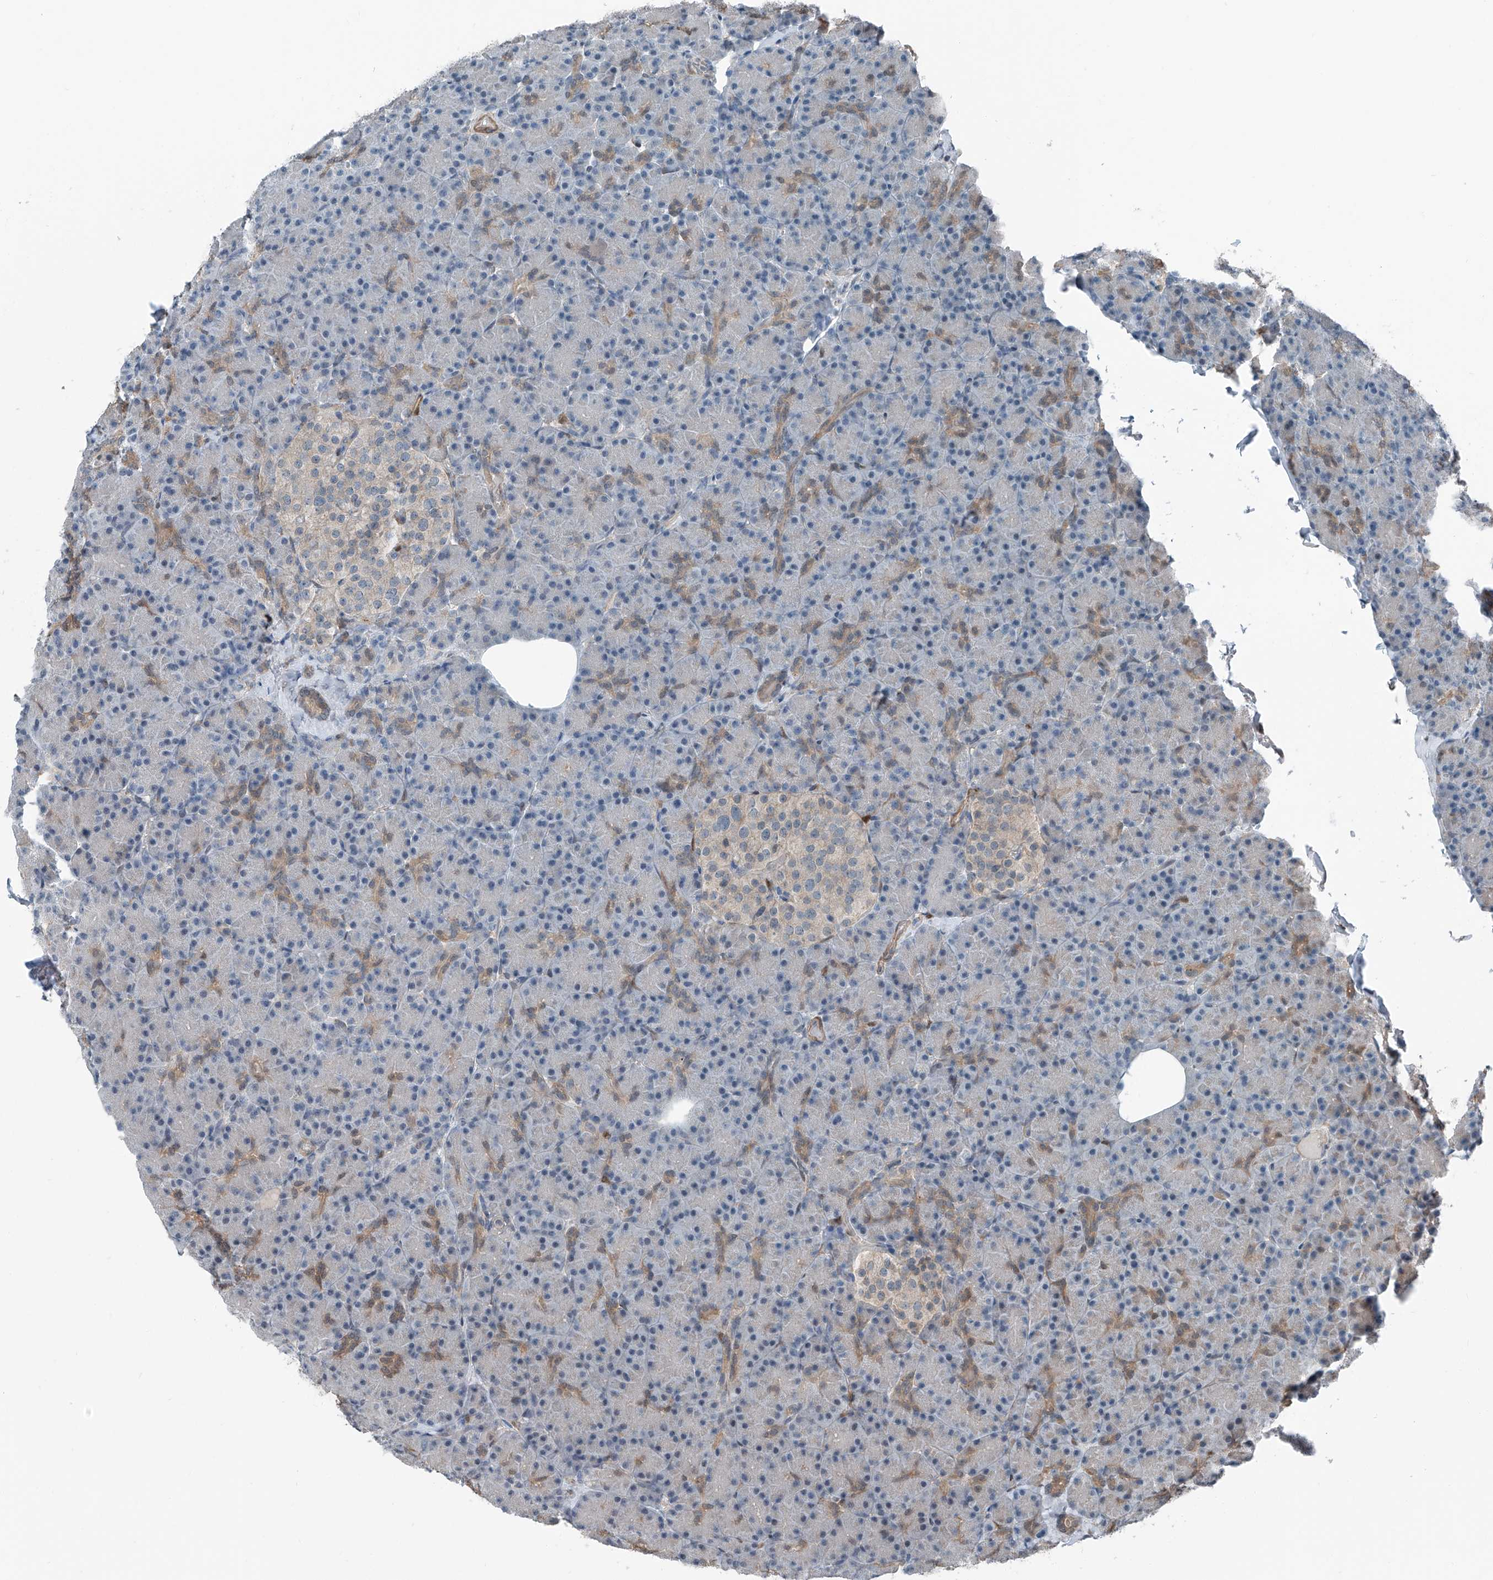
{"staining": {"intensity": "moderate", "quantity": "<25%", "location": "cytoplasmic/membranous"}, "tissue": "pancreas", "cell_type": "Exocrine glandular cells", "image_type": "normal", "snomed": [{"axis": "morphology", "description": "Normal tissue, NOS"}, {"axis": "topography", "description": "Pancreas"}], "caption": "Protein positivity by IHC demonstrates moderate cytoplasmic/membranous positivity in approximately <25% of exocrine glandular cells in benign pancreas.", "gene": "HSPA6", "patient": {"sex": "female", "age": 43}}